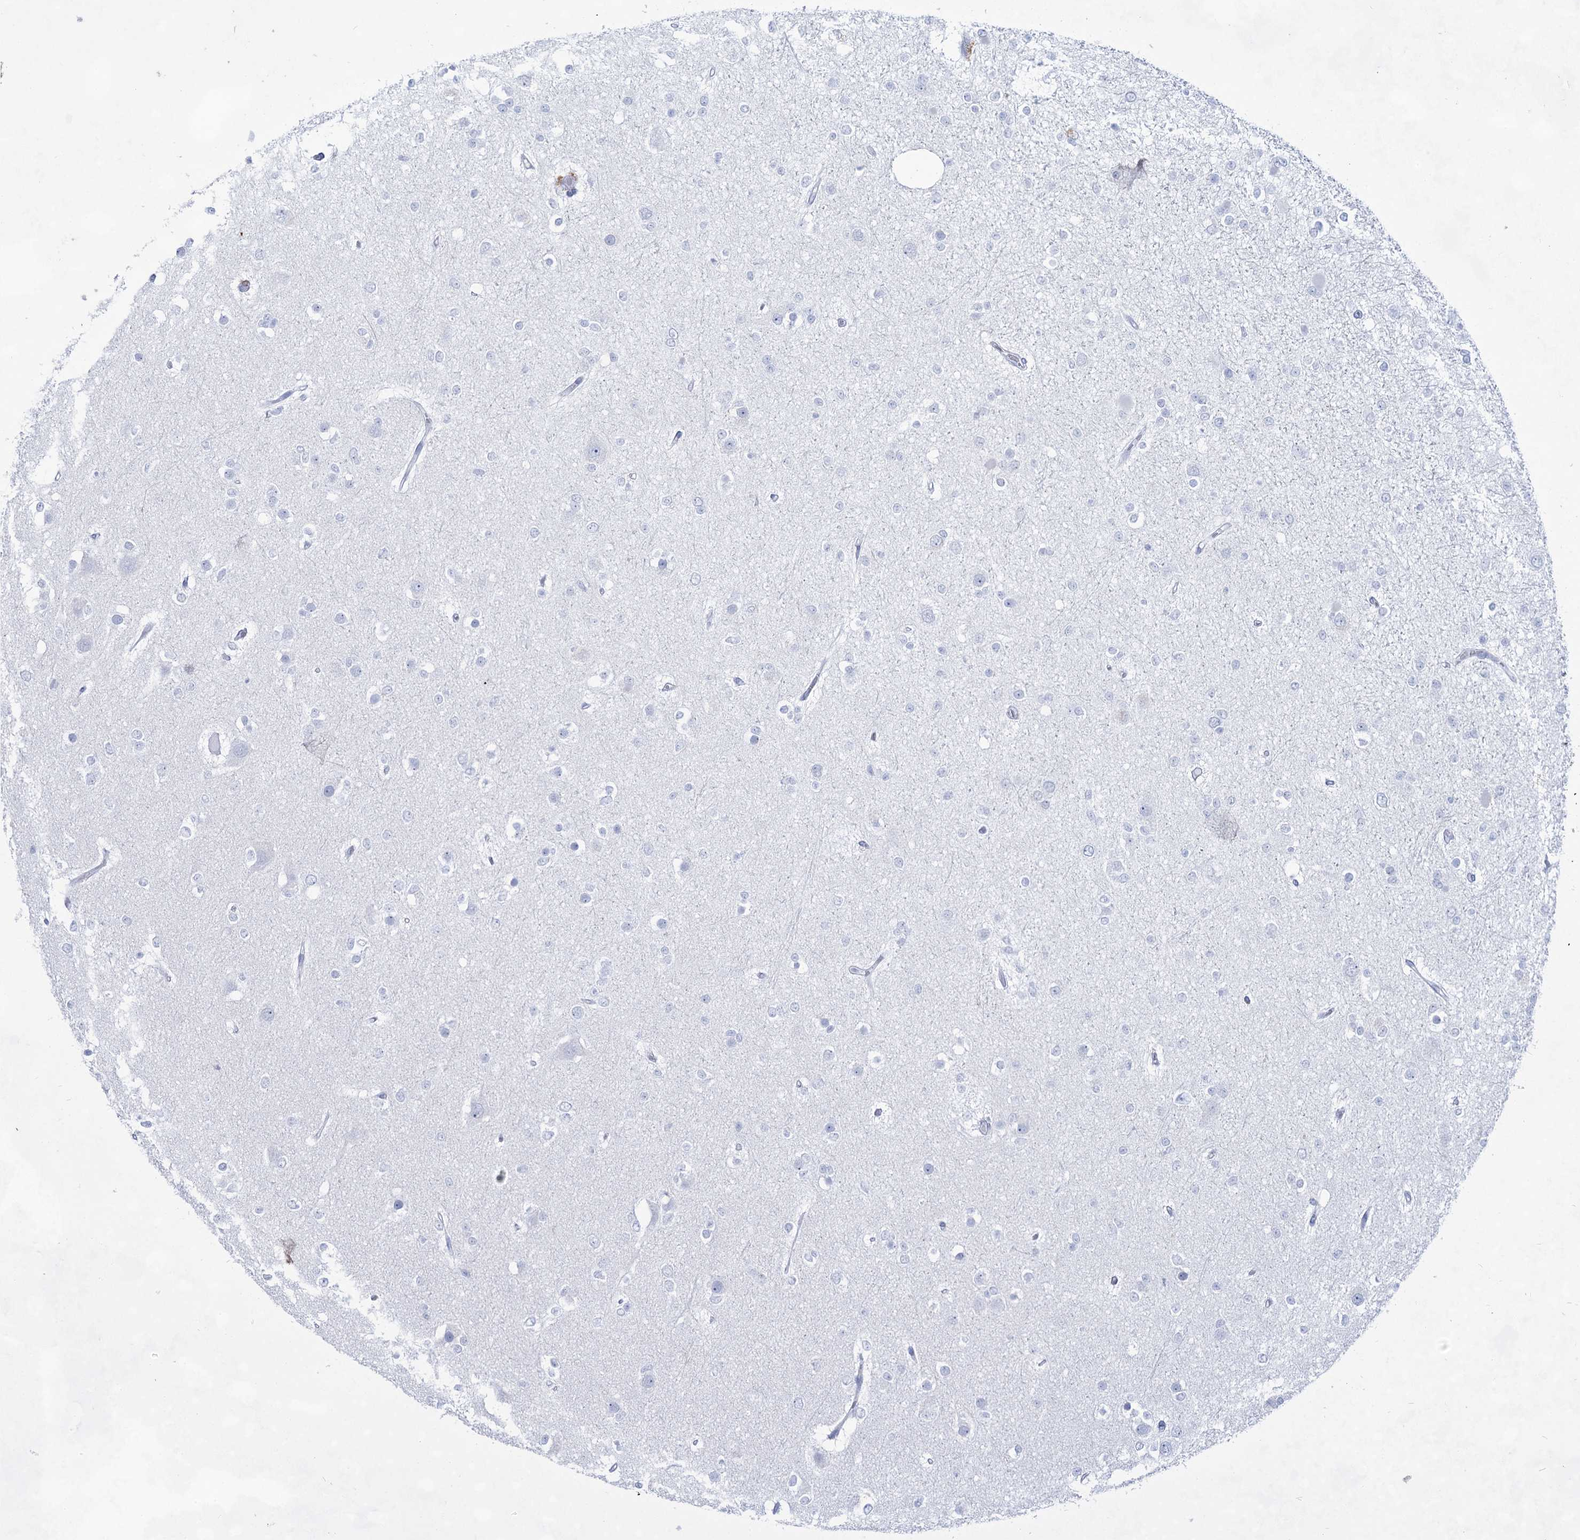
{"staining": {"intensity": "negative", "quantity": "none", "location": "none"}, "tissue": "glioma", "cell_type": "Tumor cells", "image_type": "cancer", "snomed": [{"axis": "morphology", "description": "Glioma, malignant, Low grade"}, {"axis": "topography", "description": "Brain"}], "caption": "Tumor cells show no significant staining in malignant low-grade glioma.", "gene": "ACRV1", "patient": {"sex": "female", "age": 22}}